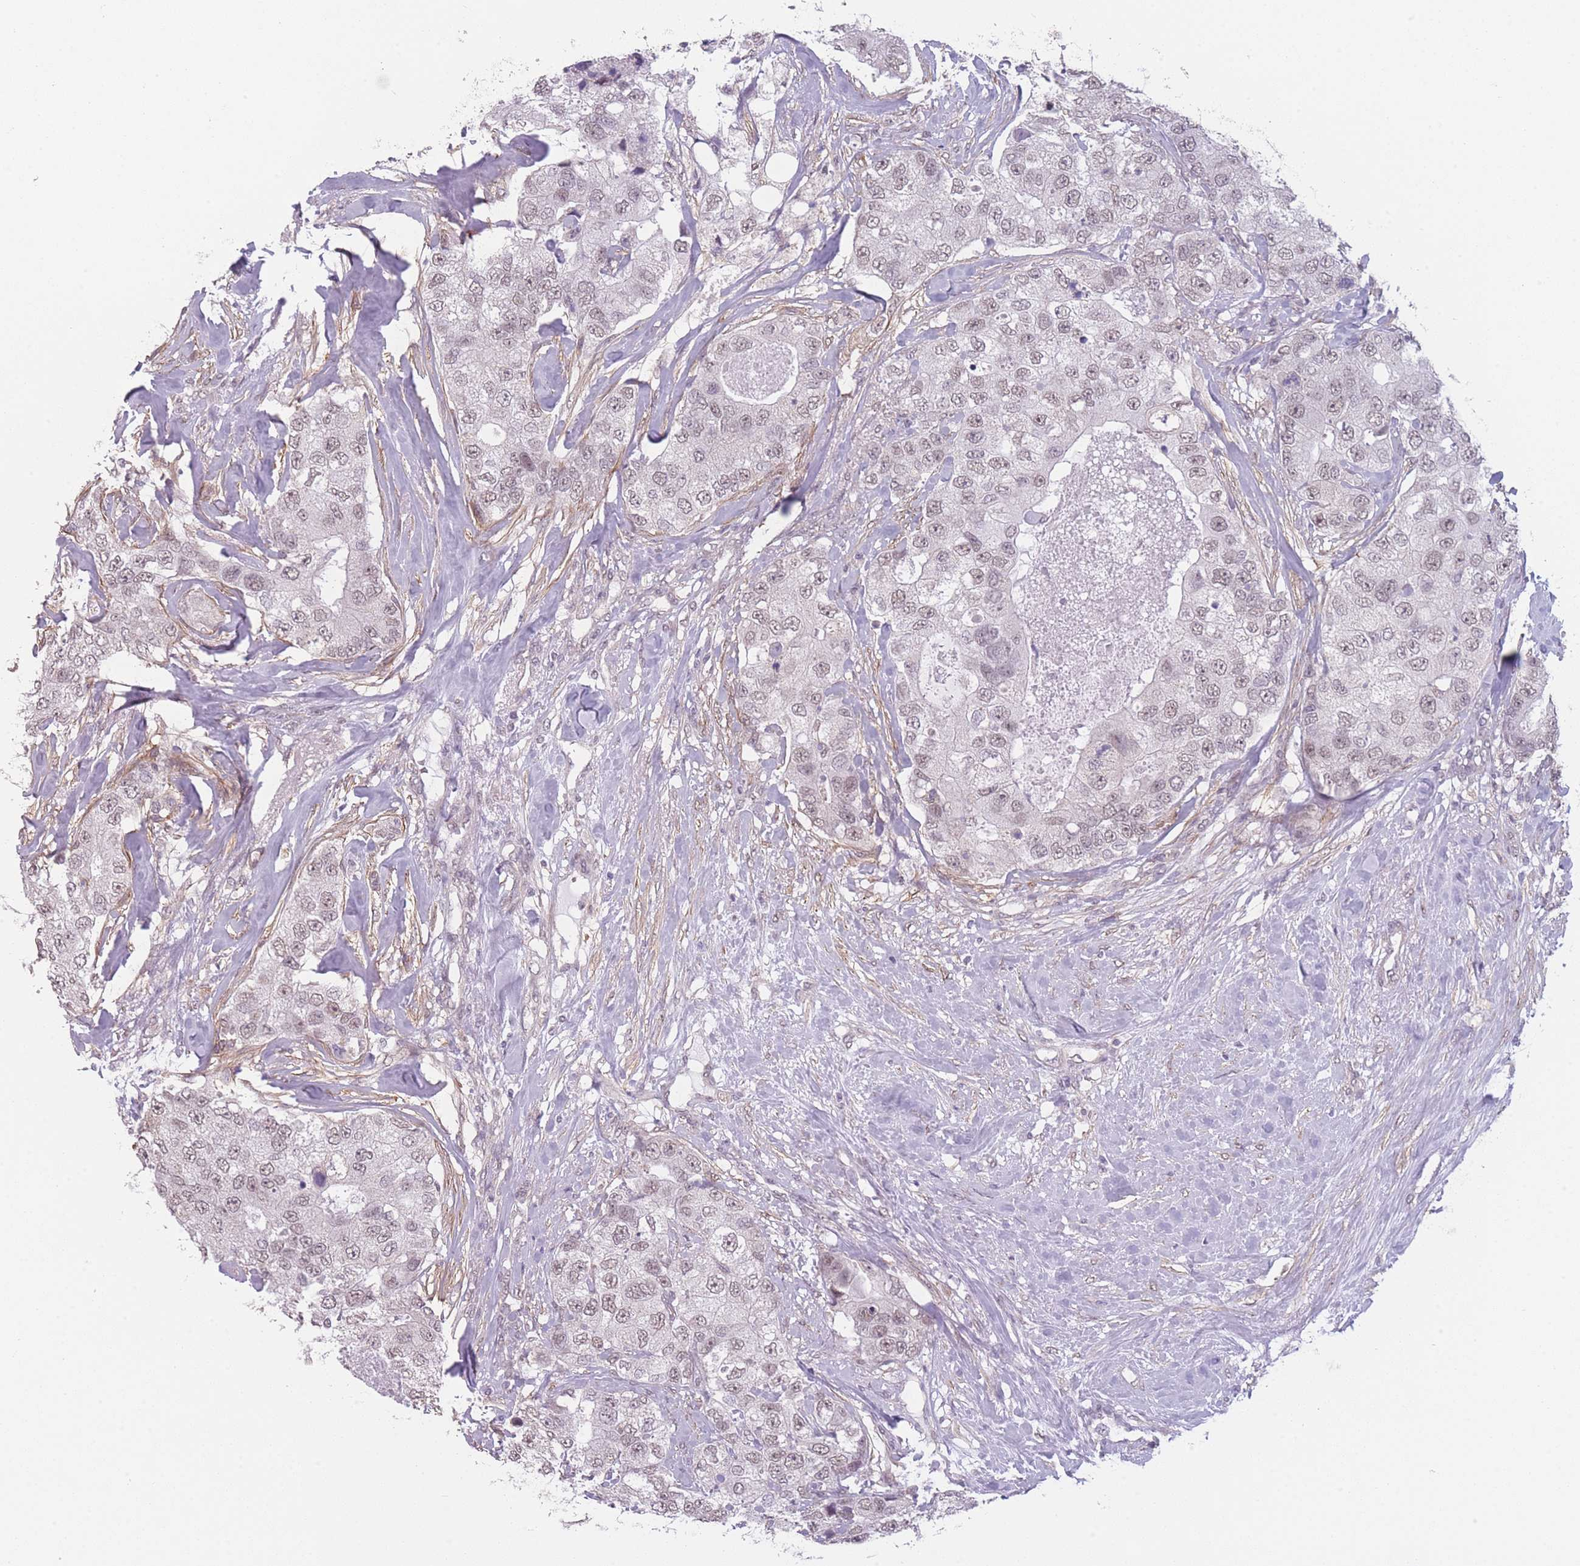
{"staining": {"intensity": "weak", "quantity": ">75%", "location": "nuclear"}, "tissue": "breast cancer", "cell_type": "Tumor cells", "image_type": "cancer", "snomed": [{"axis": "morphology", "description": "Duct carcinoma"}, {"axis": "topography", "description": "Breast"}], "caption": "Tumor cells reveal weak nuclear positivity in approximately >75% of cells in breast cancer (intraductal carcinoma).", "gene": "SIN3B", "patient": {"sex": "female", "age": 62}}